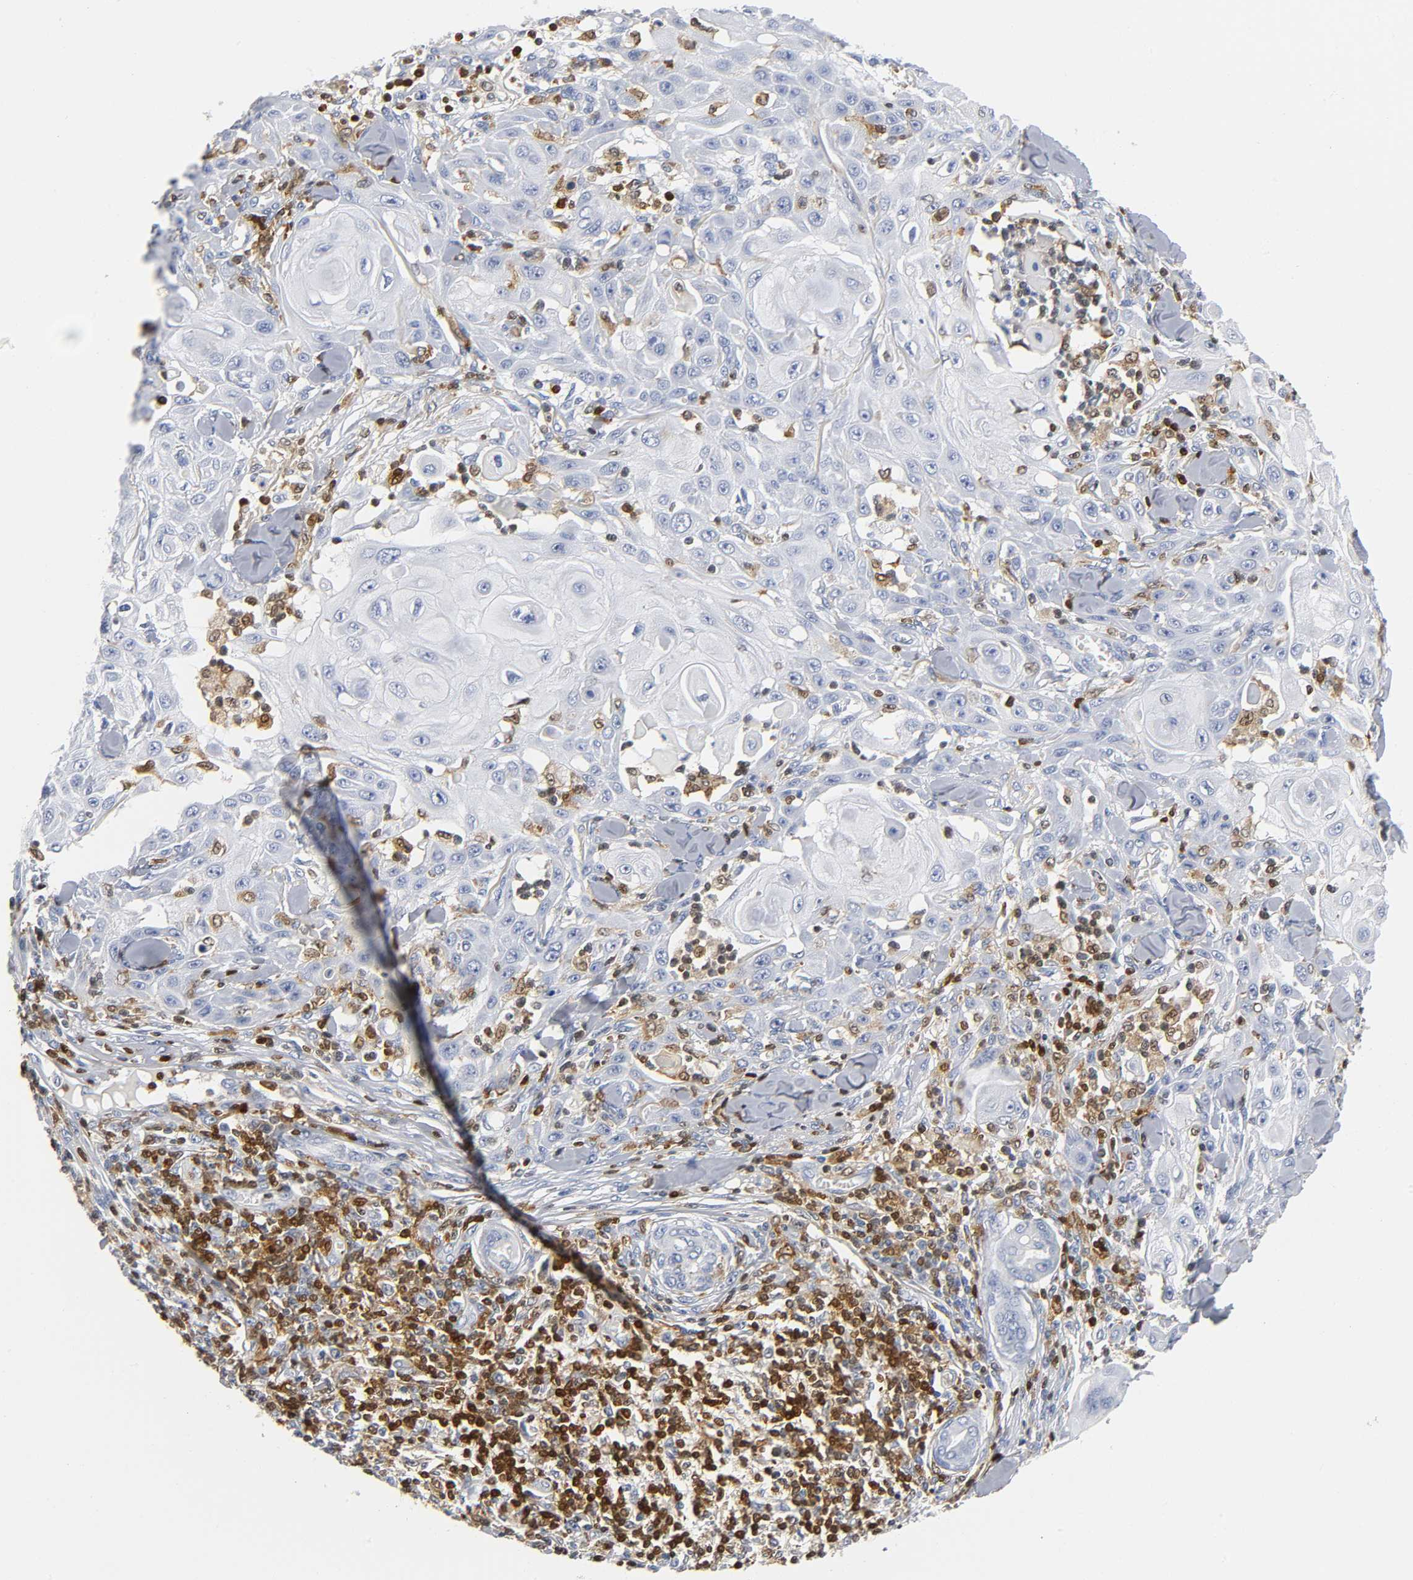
{"staining": {"intensity": "negative", "quantity": "none", "location": "none"}, "tissue": "skin cancer", "cell_type": "Tumor cells", "image_type": "cancer", "snomed": [{"axis": "morphology", "description": "Squamous cell carcinoma, NOS"}, {"axis": "topography", "description": "Skin"}], "caption": "IHC micrograph of neoplastic tissue: skin cancer (squamous cell carcinoma) stained with DAB (3,3'-diaminobenzidine) reveals no significant protein staining in tumor cells.", "gene": "DOK2", "patient": {"sex": "male", "age": 24}}